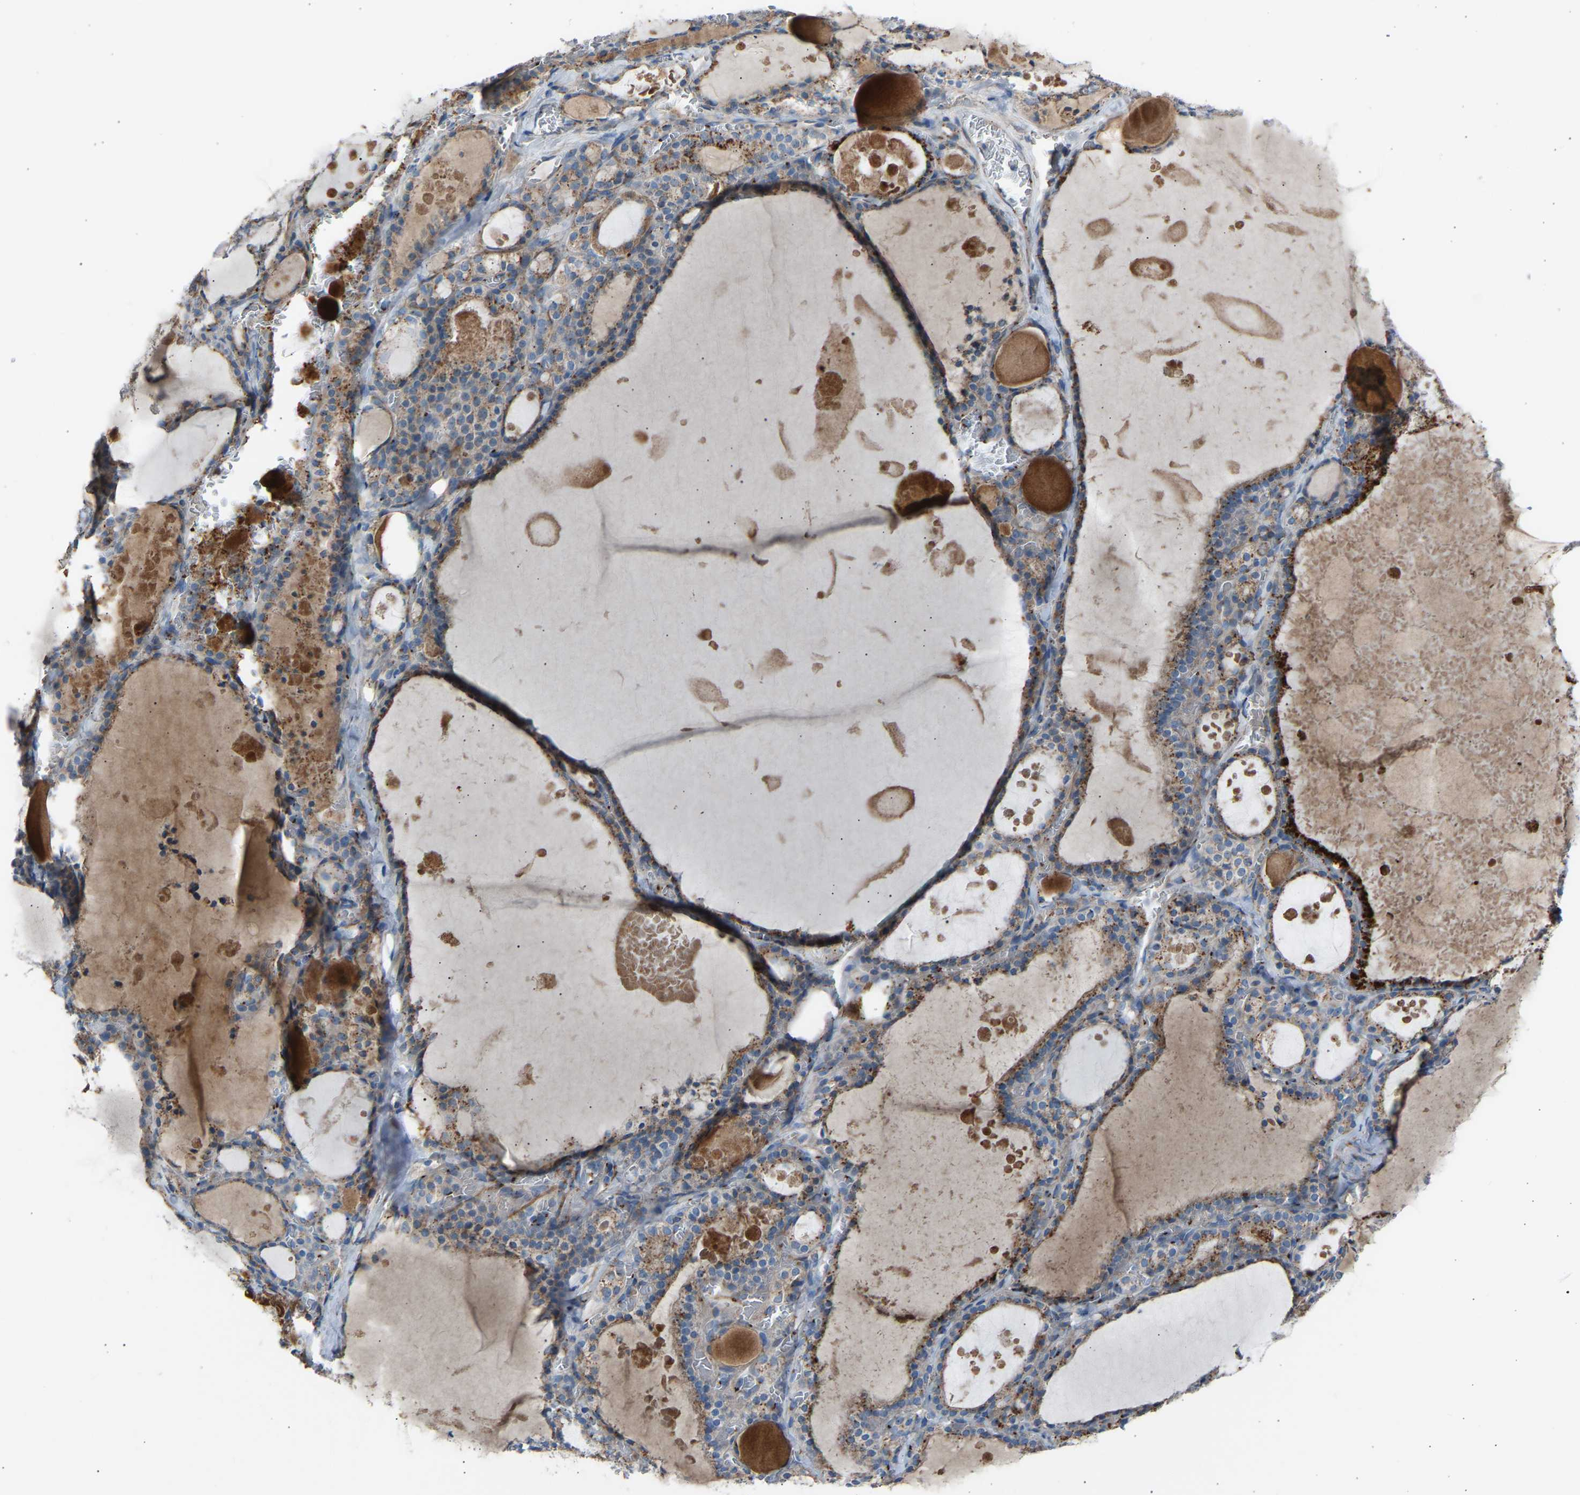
{"staining": {"intensity": "moderate", "quantity": ">75%", "location": "cytoplasmic/membranous"}, "tissue": "thyroid gland", "cell_type": "Glandular cells", "image_type": "normal", "snomed": [{"axis": "morphology", "description": "Normal tissue, NOS"}, {"axis": "topography", "description": "Thyroid gland"}], "caption": "Unremarkable thyroid gland exhibits moderate cytoplasmic/membranous expression in approximately >75% of glandular cells, visualized by immunohistochemistry.", "gene": "CYREN", "patient": {"sex": "male", "age": 56}}